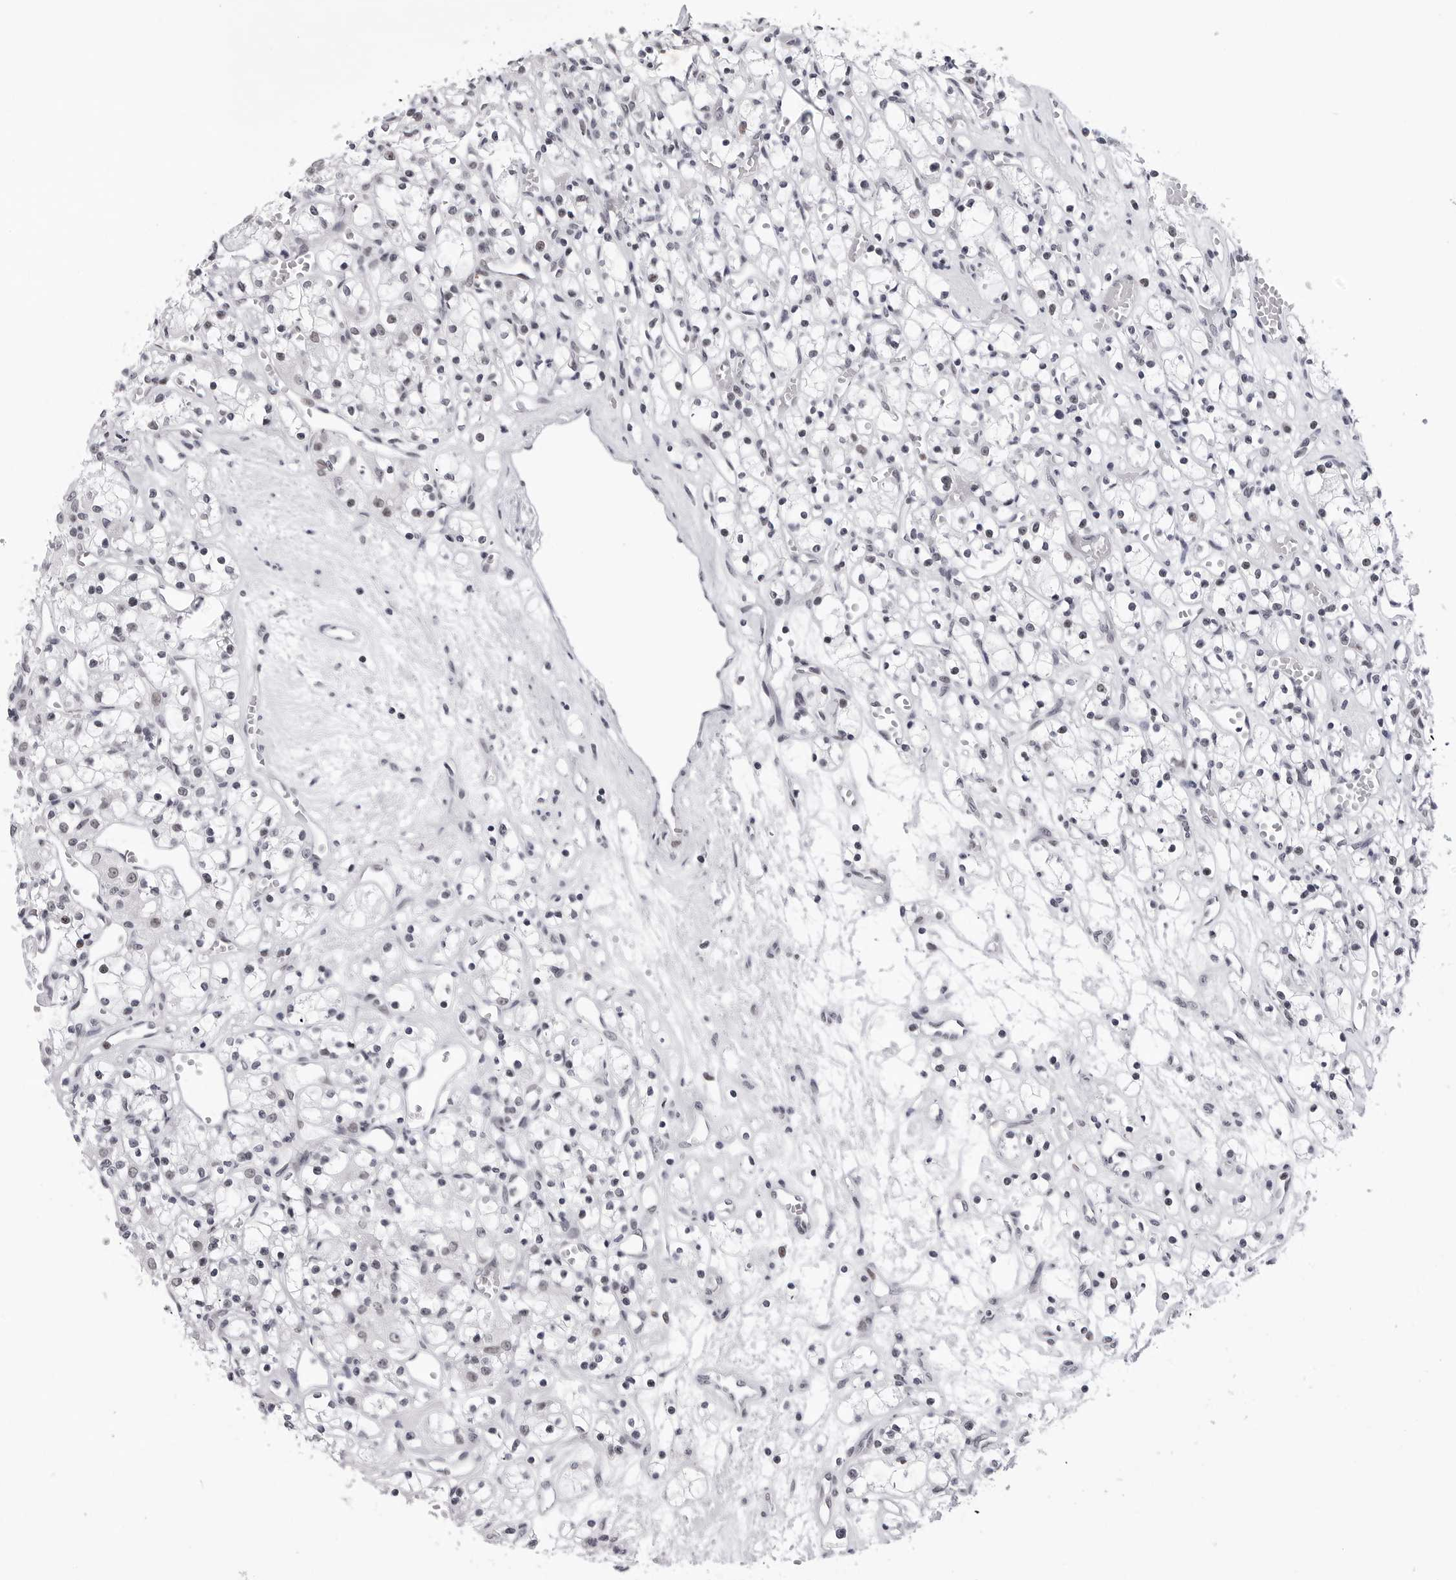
{"staining": {"intensity": "weak", "quantity": "<25%", "location": "nuclear"}, "tissue": "renal cancer", "cell_type": "Tumor cells", "image_type": "cancer", "snomed": [{"axis": "morphology", "description": "Adenocarcinoma, NOS"}, {"axis": "topography", "description": "Kidney"}], "caption": "Tumor cells show no significant protein positivity in renal cancer.", "gene": "SF3B4", "patient": {"sex": "female", "age": 59}}